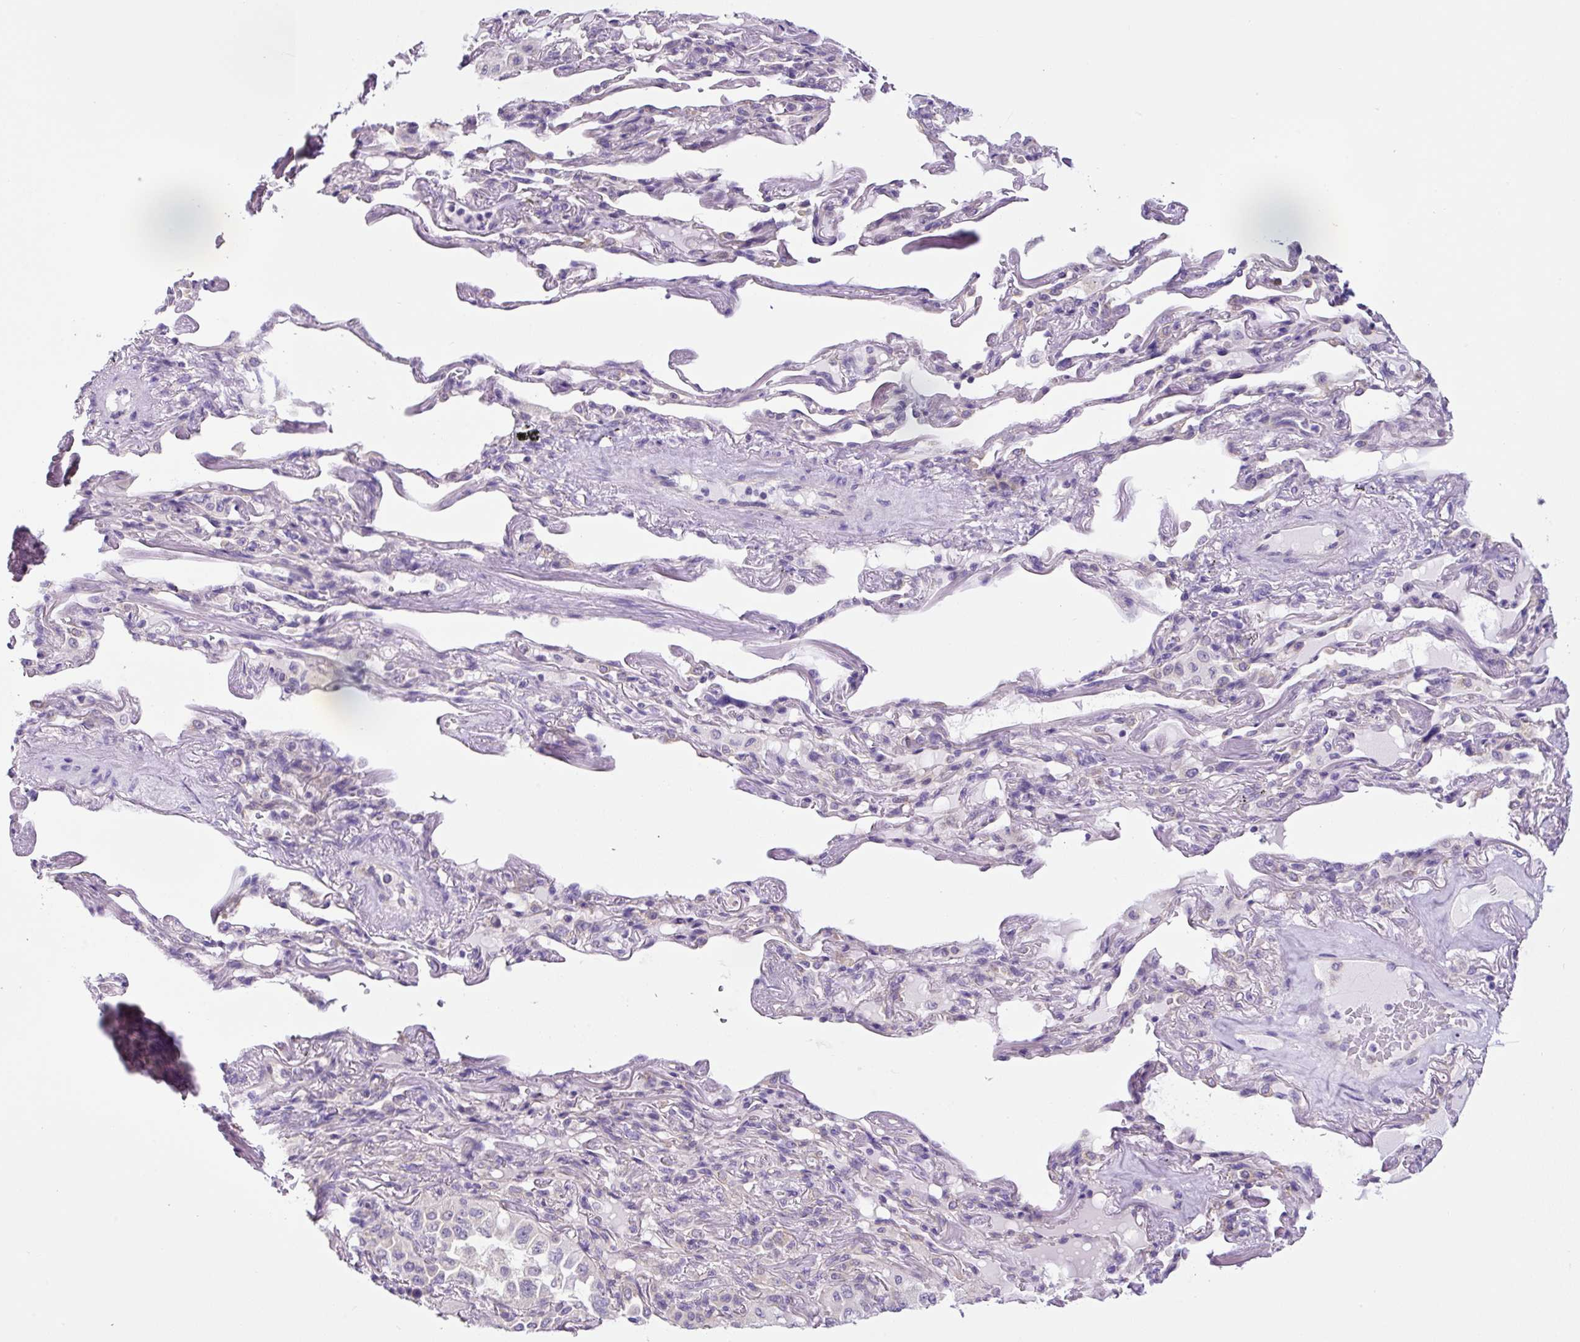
{"staining": {"intensity": "negative", "quantity": "none", "location": "none"}, "tissue": "lung cancer", "cell_type": "Tumor cells", "image_type": "cancer", "snomed": [{"axis": "morphology", "description": "Adenocarcinoma, NOS"}, {"axis": "topography", "description": "Lung"}], "caption": "Adenocarcinoma (lung) stained for a protein using immunohistochemistry demonstrates no expression tumor cells.", "gene": "GORASP1", "patient": {"sex": "female", "age": 69}}